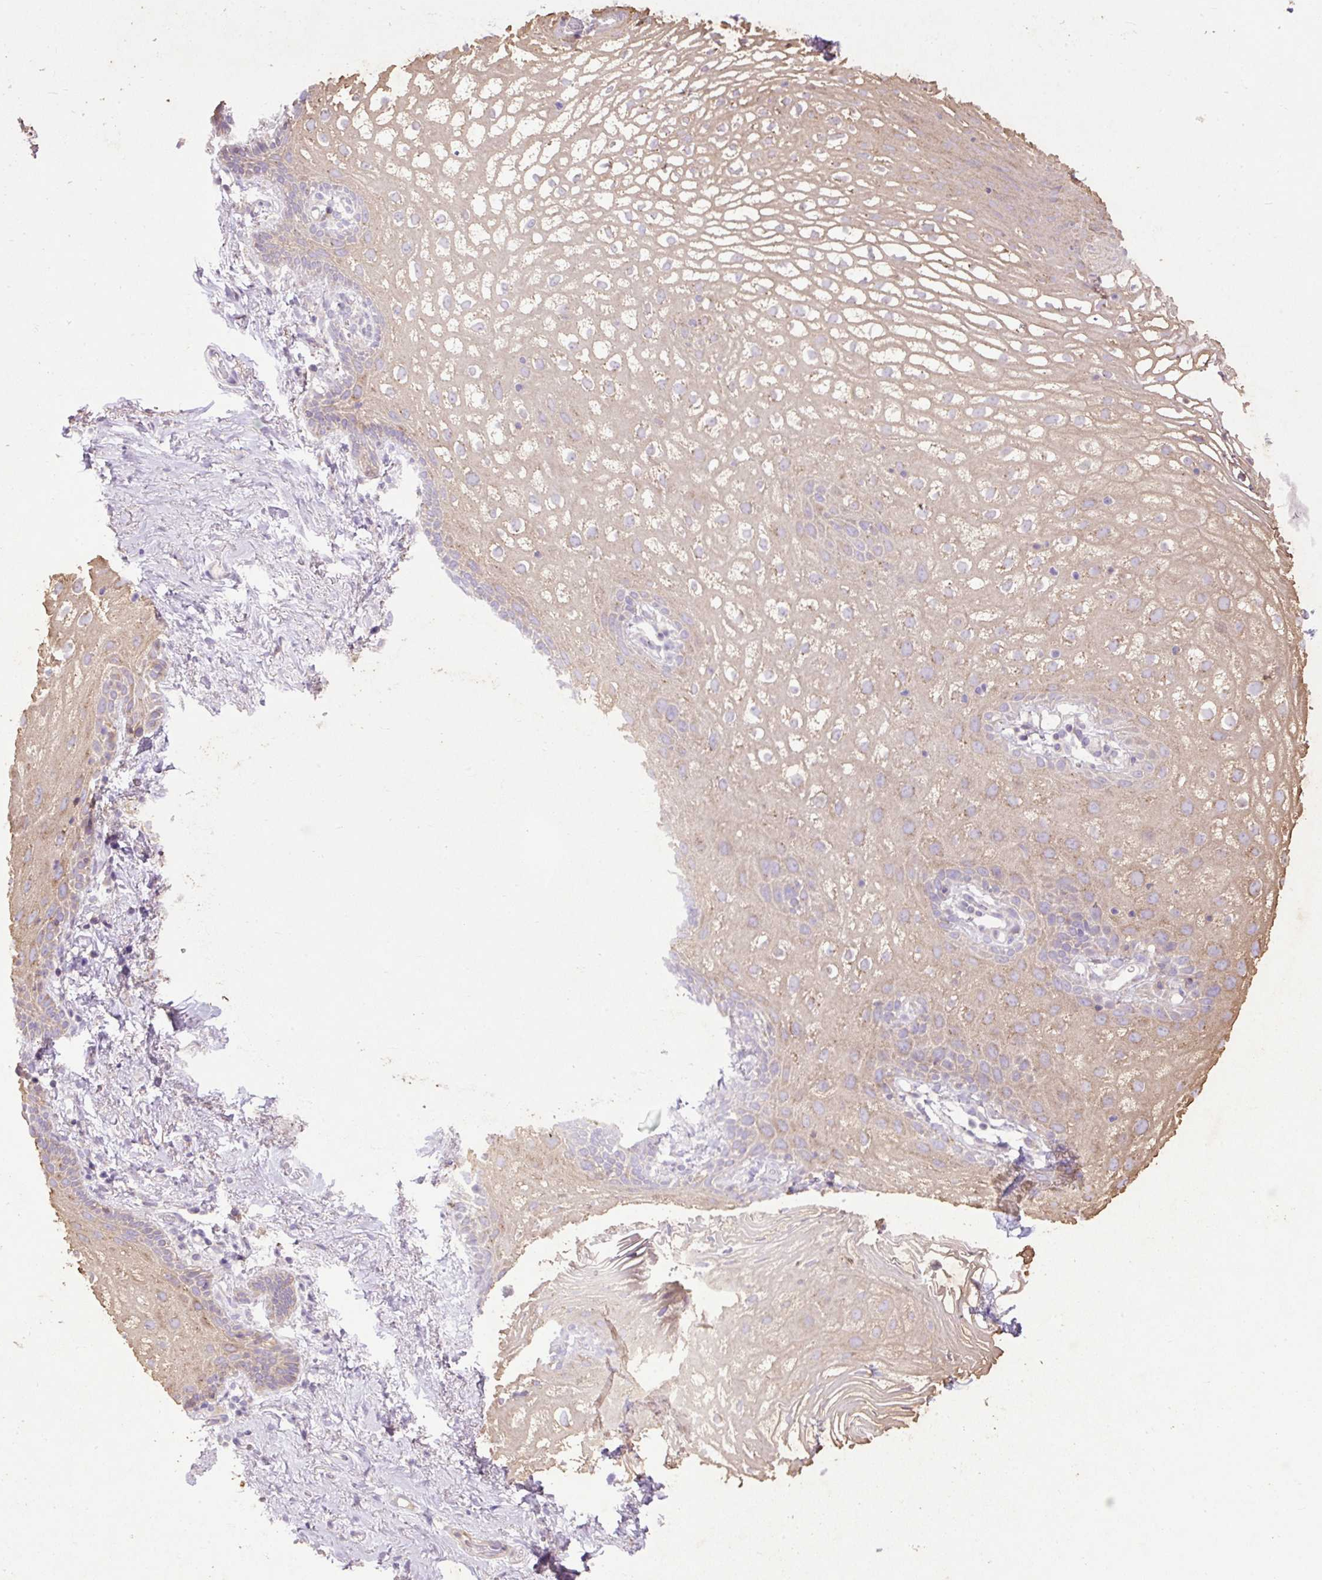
{"staining": {"intensity": "weak", "quantity": "25%-75%", "location": "cytoplasmic/membranous"}, "tissue": "vagina", "cell_type": "Squamous epithelial cells", "image_type": "normal", "snomed": [{"axis": "morphology", "description": "Normal tissue, NOS"}, {"axis": "topography", "description": "Vagina"}, {"axis": "topography", "description": "Peripheral nerve tissue"}], "caption": "Immunohistochemistry (IHC) of unremarkable human vagina demonstrates low levels of weak cytoplasmic/membranous staining in about 25%-75% of squamous epithelial cells.", "gene": "ABR", "patient": {"sex": "female", "age": 71}}